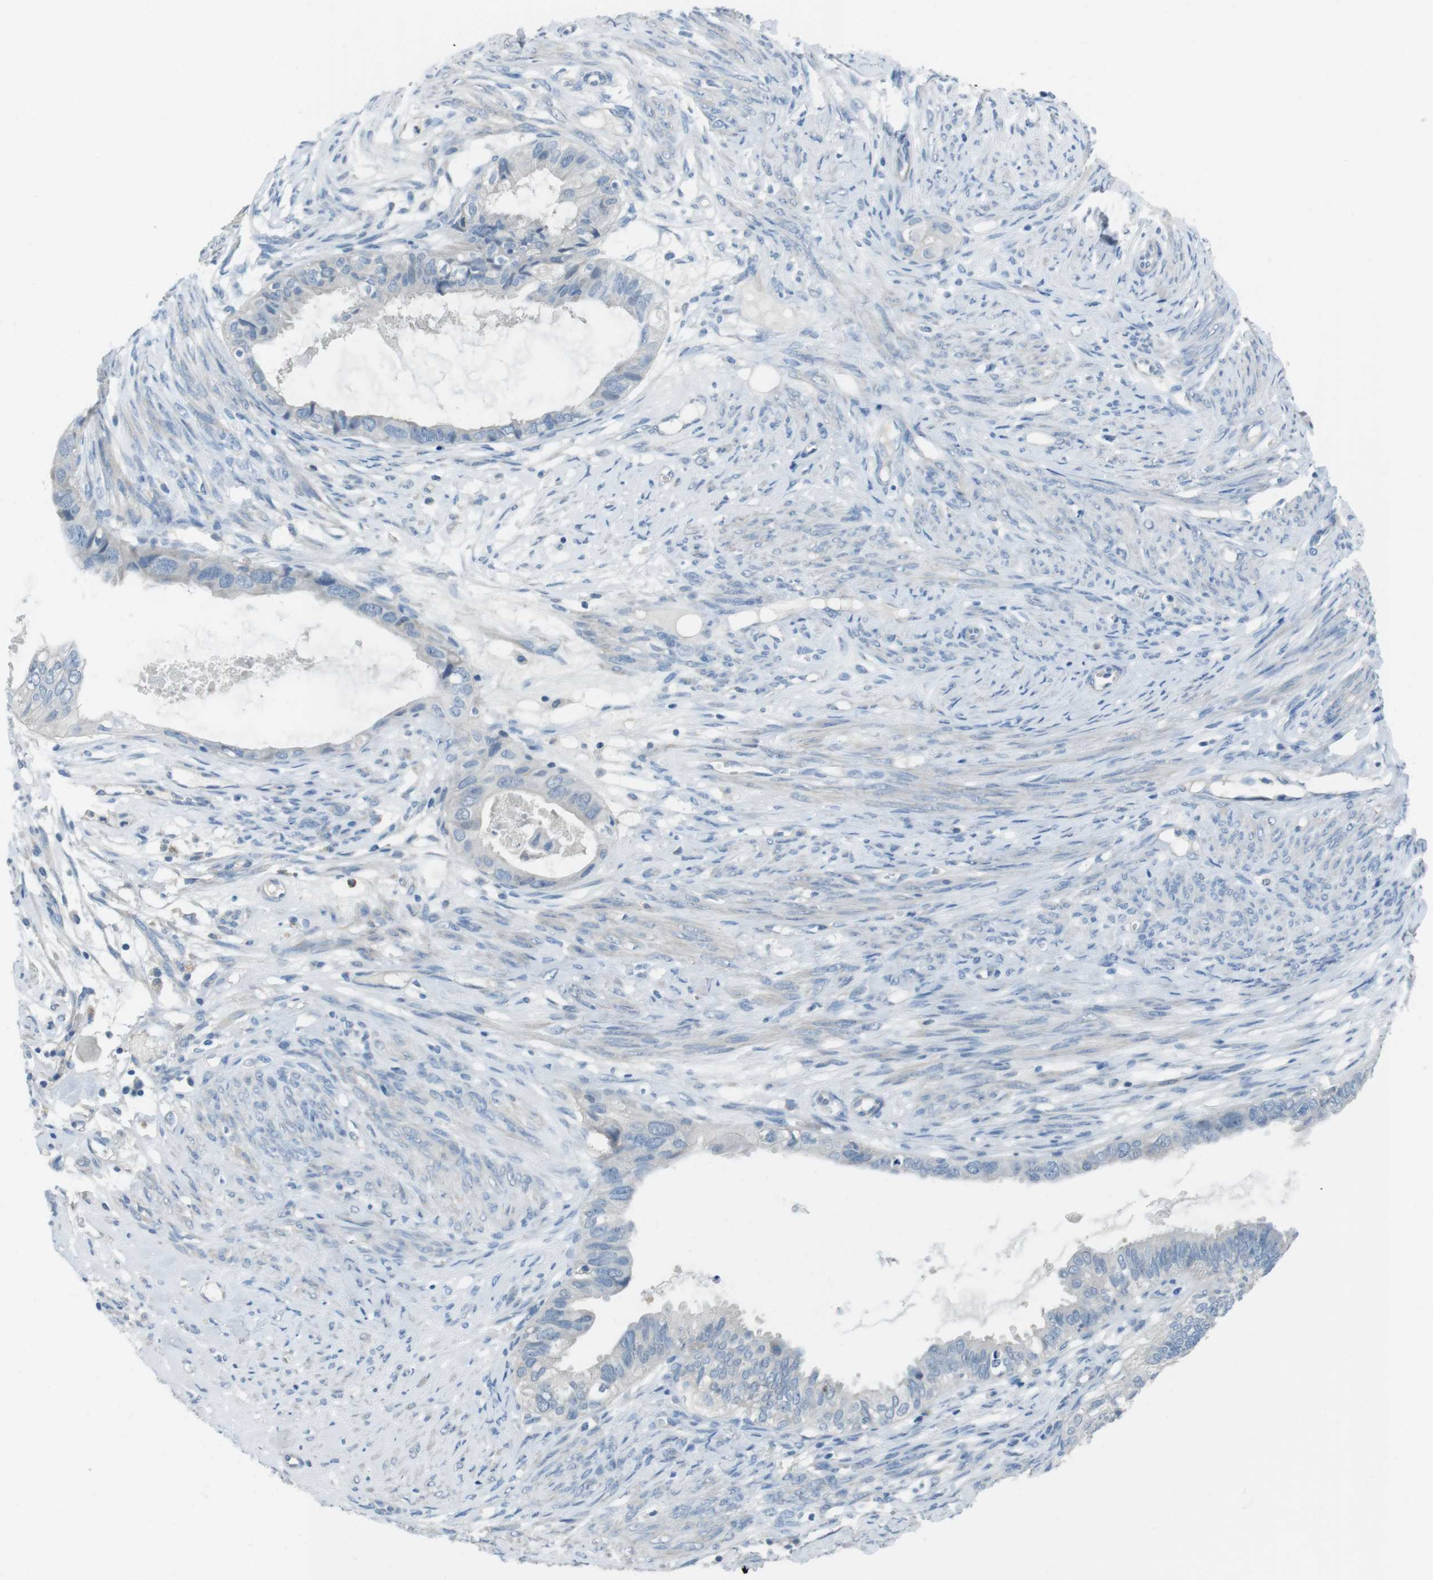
{"staining": {"intensity": "negative", "quantity": "none", "location": "none"}, "tissue": "cervical cancer", "cell_type": "Tumor cells", "image_type": "cancer", "snomed": [{"axis": "morphology", "description": "Normal tissue, NOS"}, {"axis": "morphology", "description": "Adenocarcinoma, NOS"}, {"axis": "topography", "description": "Cervix"}, {"axis": "topography", "description": "Endometrium"}], "caption": "A high-resolution histopathology image shows immunohistochemistry staining of cervical cancer, which exhibits no significant expression in tumor cells. (Stains: DAB IHC with hematoxylin counter stain, Microscopy: brightfield microscopy at high magnification).", "gene": "CYP2C8", "patient": {"sex": "female", "age": 86}}